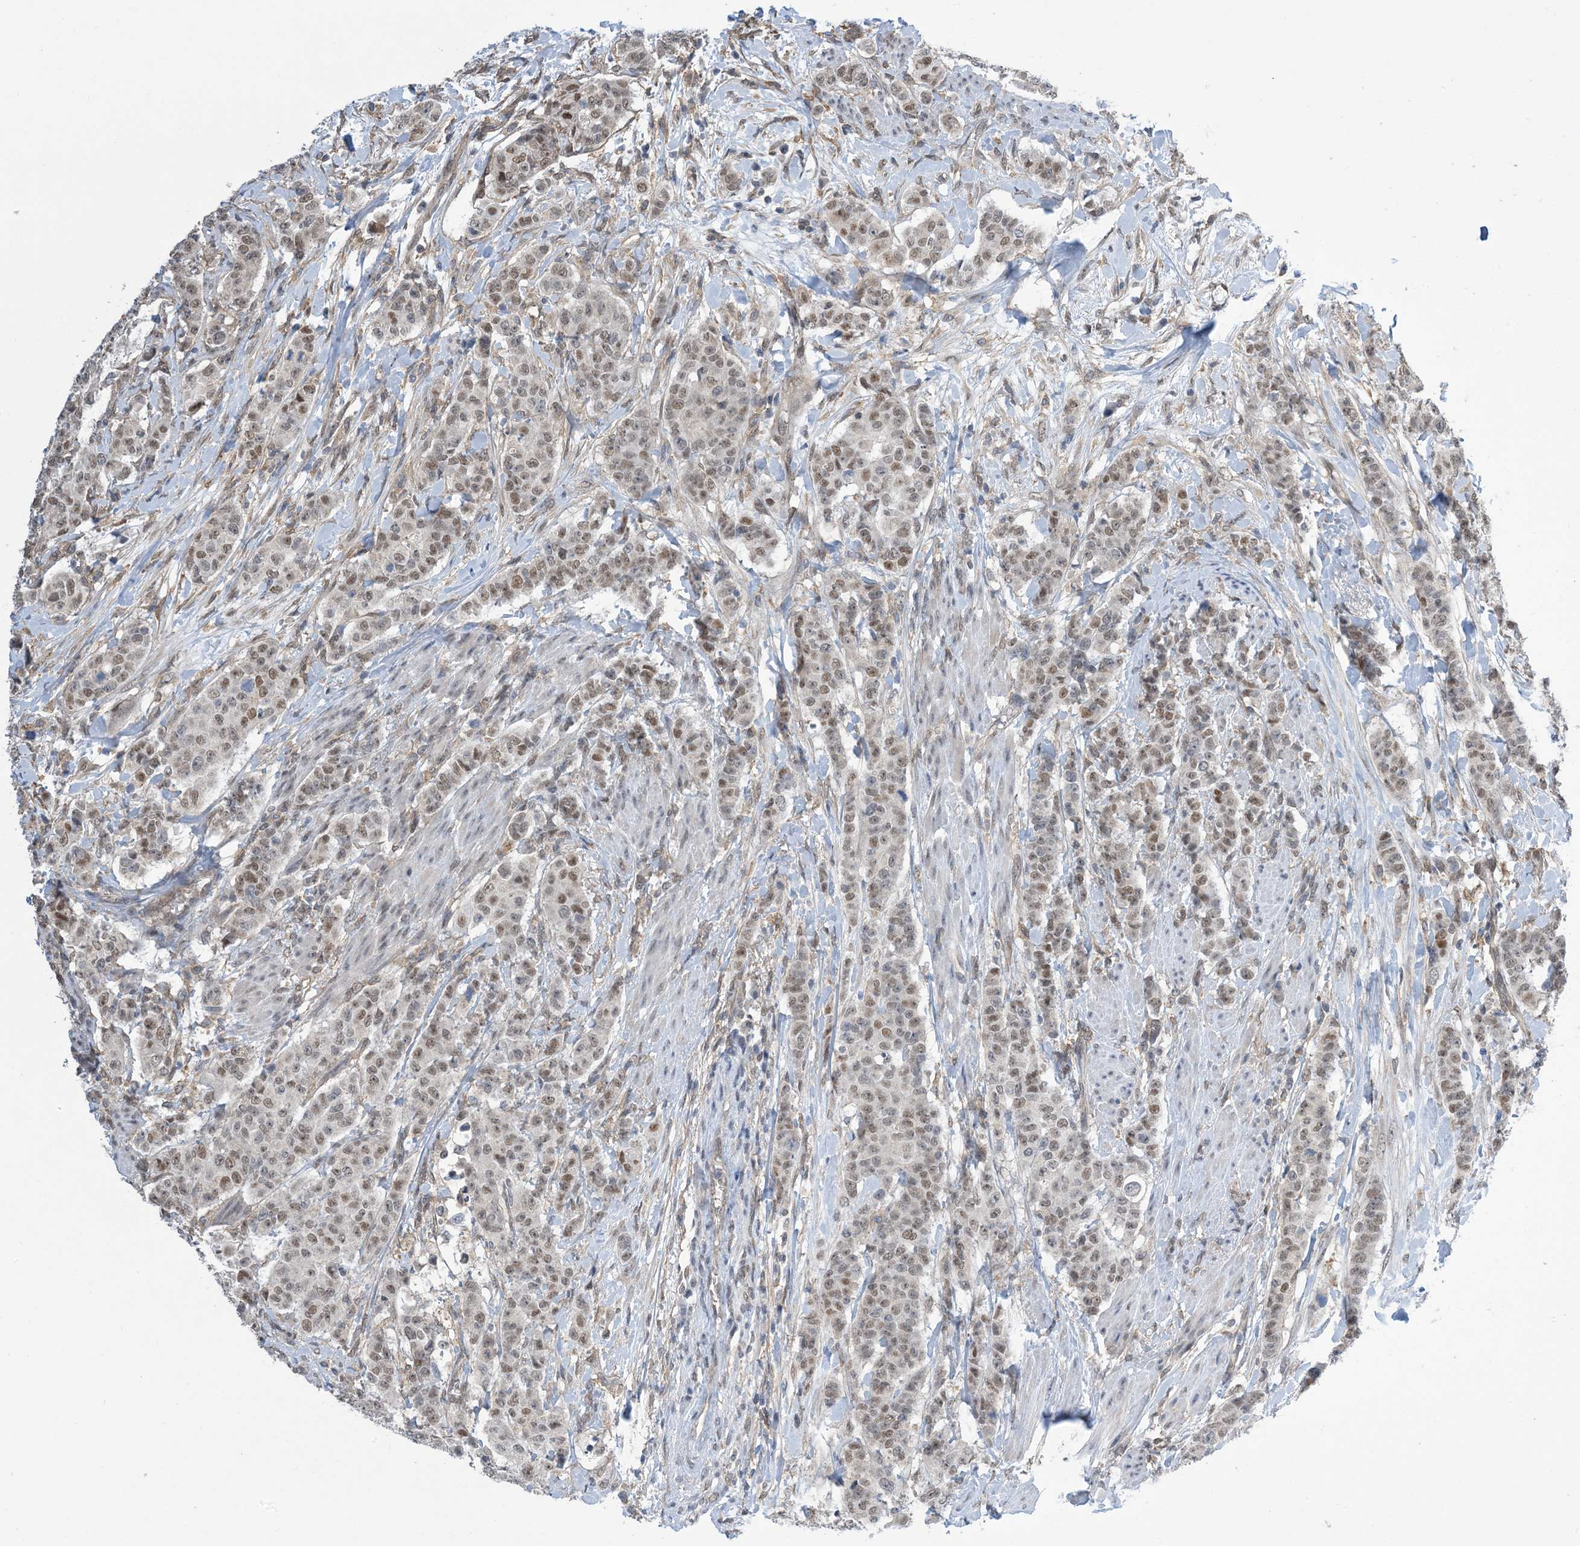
{"staining": {"intensity": "weak", "quantity": "25%-75%", "location": "nuclear"}, "tissue": "breast cancer", "cell_type": "Tumor cells", "image_type": "cancer", "snomed": [{"axis": "morphology", "description": "Duct carcinoma"}, {"axis": "topography", "description": "Breast"}], "caption": "There is low levels of weak nuclear expression in tumor cells of breast cancer (invasive ductal carcinoma), as demonstrated by immunohistochemical staining (brown color).", "gene": "ZNF8", "patient": {"sex": "female", "age": 40}}